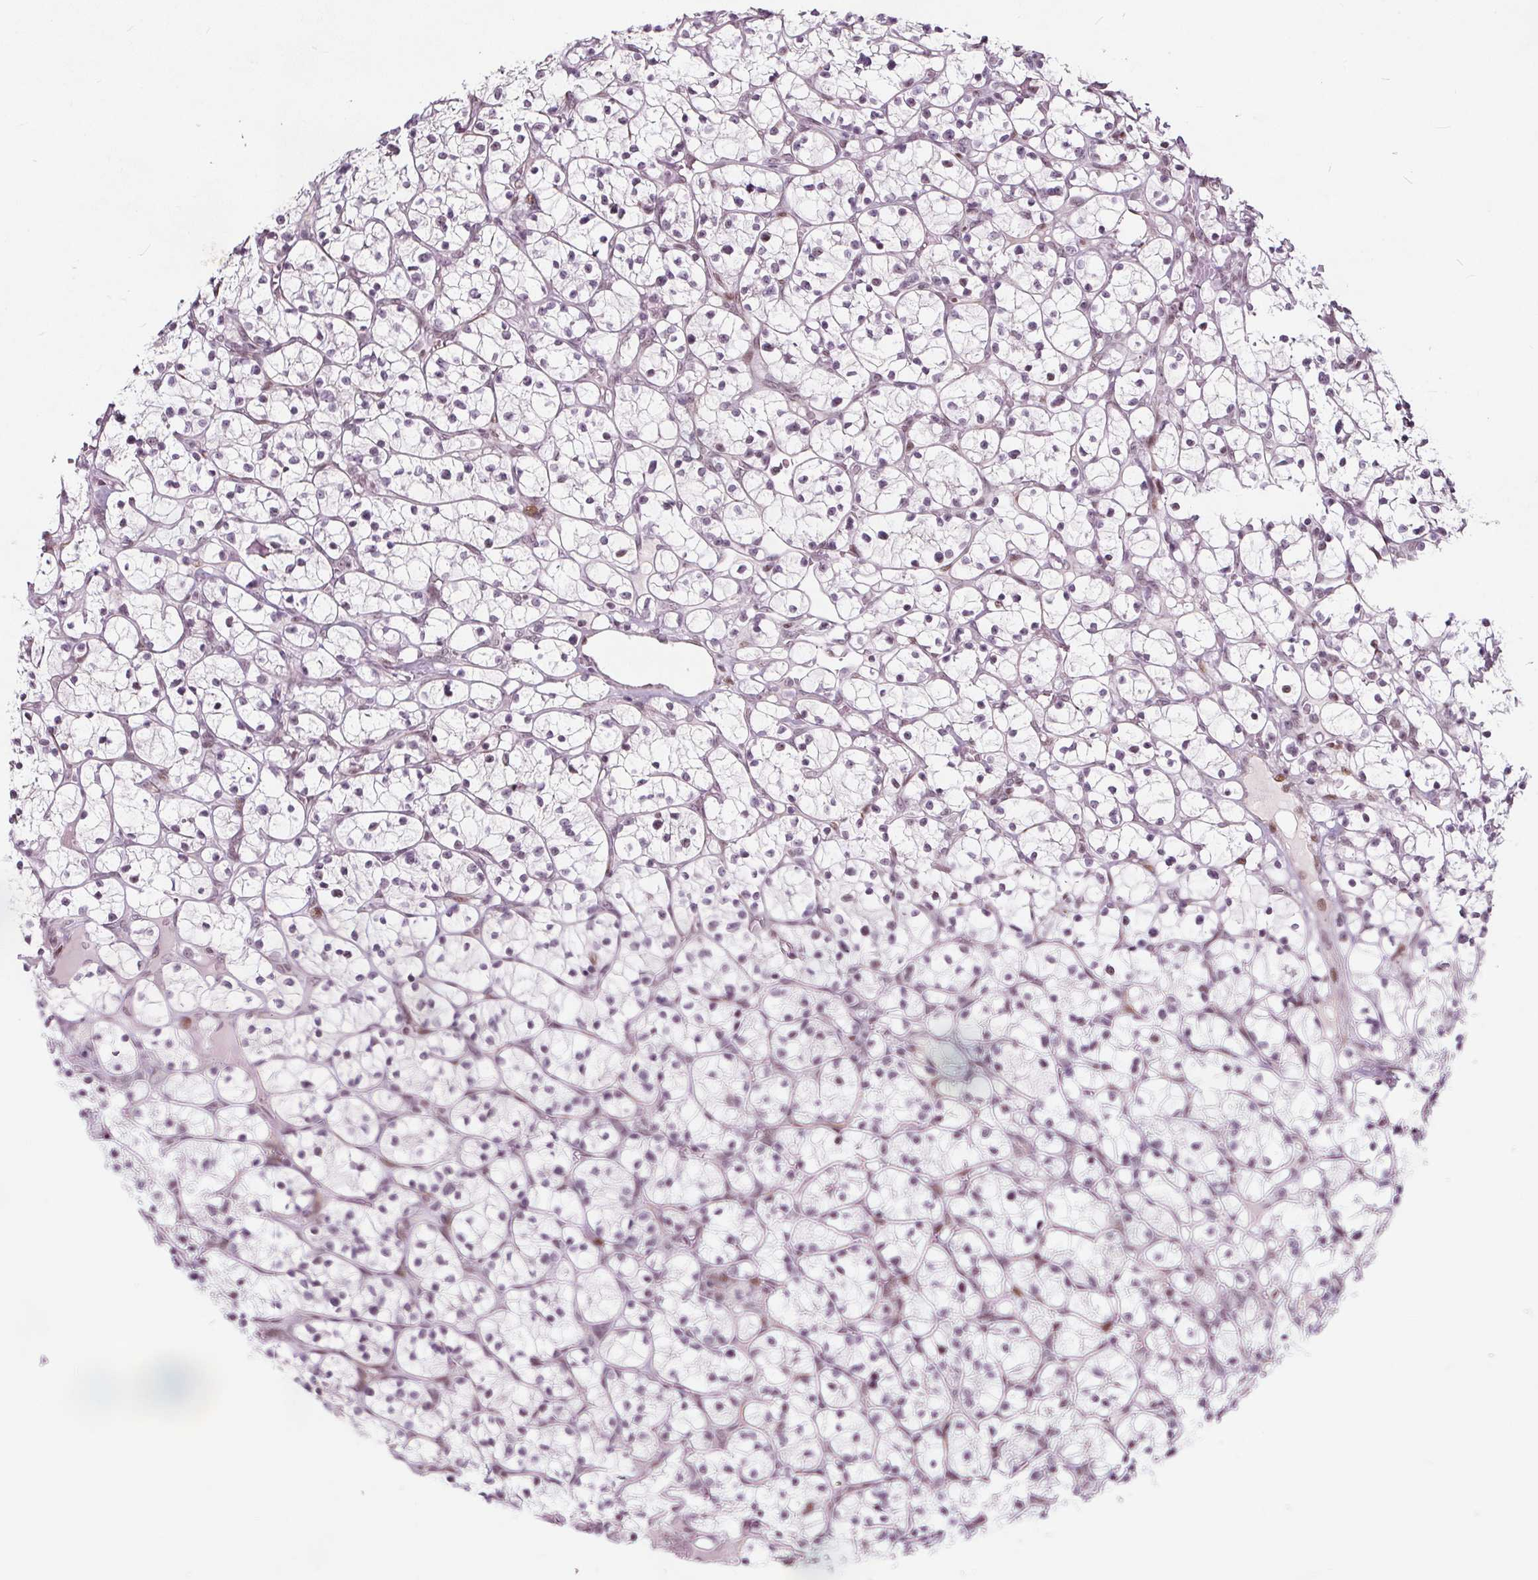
{"staining": {"intensity": "negative", "quantity": "none", "location": "none"}, "tissue": "renal cancer", "cell_type": "Tumor cells", "image_type": "cancer", "snomed": [{"axis": "morphology", "description": "Adenocarcinoma, NOS"}, {"axis": "topography", "description": "Kidney"}], "caption": "Tumor cells show no significant positivity in renal adenocarcinoma.", "gene": "TAF6L", "patient": {"sex": "female", "age": 64}}